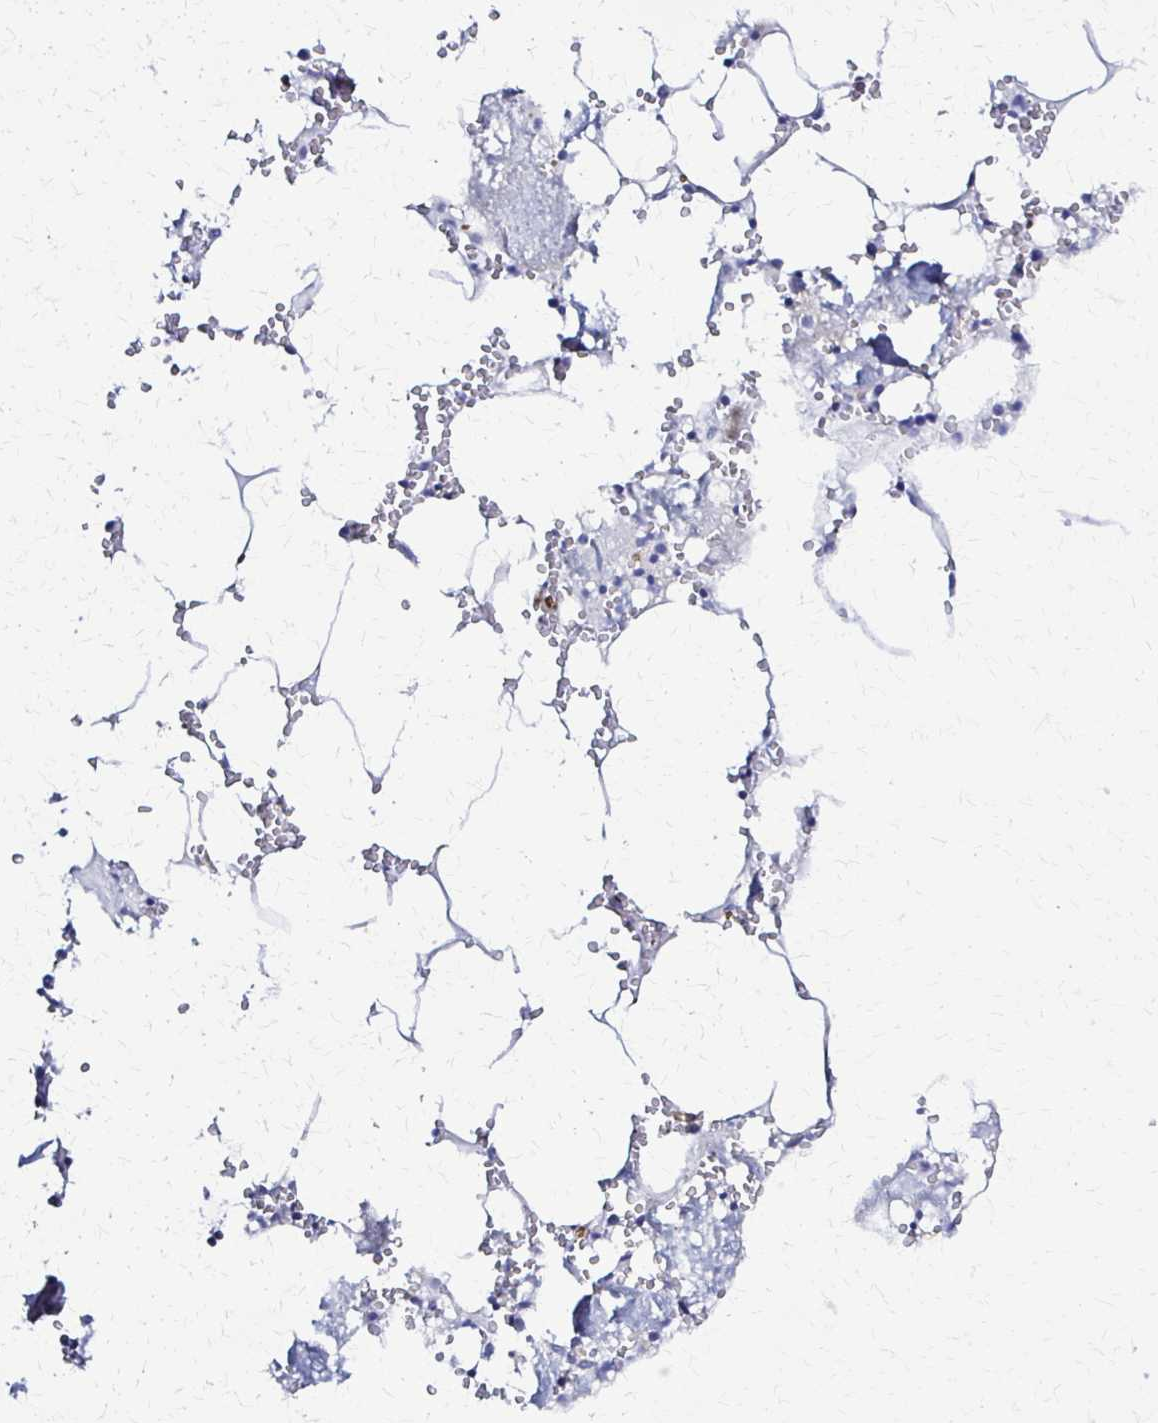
{"staining": {"intensity": "negative", "quantity": "none", "location": "none"}, "tissue": "bone marrow", "cell_type": "Hematopoietic cells", "image_type": "normal", "snomed": [{"axis": "morphology", "description": "Normal tissue, NOS"}, {"axis": "topography", "description": "Bone marrow"}], "caption": "Bone marrow stained for a protein using immunohistochemistry (IHC) shows no staining hematopoietic cells.", "gene": "RHOBTB2", "patient": {"sex": "male", "age": 54}}